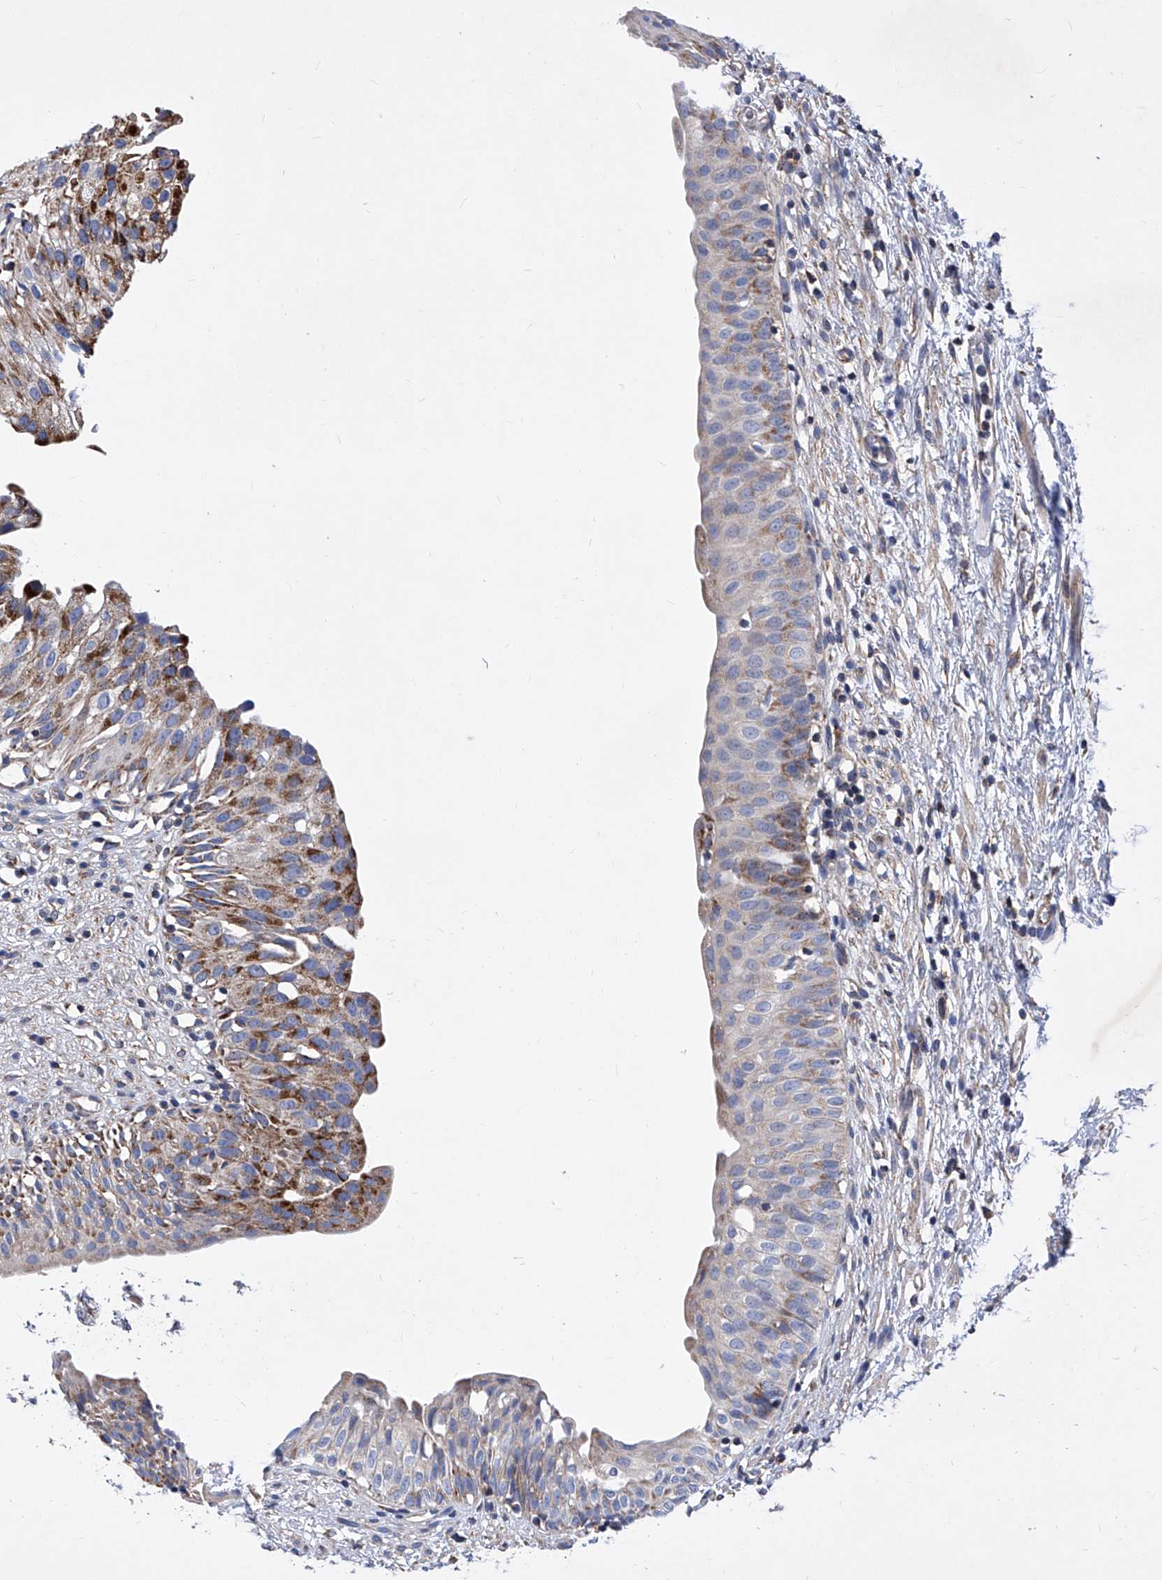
{"staining": {"intensity": "strong", "quantity": "<25%", "location": "cytoplasmic/membranous"}, "tissue": "urinary bladder", "cell_type": "Urothelial cells", "image_type": "normal", "snomed": [{"axis": "morphology", "description": "Normal tissue, NOS"}, {"axis": "topography", "description": "Urinary bladder"}], "caption": "Strong cytoplasmic/membranous staining is identified in approximately <25% of urothelial cells in normal urinary bladder. The staining is performed using DAB (3,3'-diaminobenzidine) brown chromogen to label protein expression. The nuclei are counter-stained blue using hematoxylin.", "gene": "HRNR", "patient": {"sex": "male", "age": 51}}